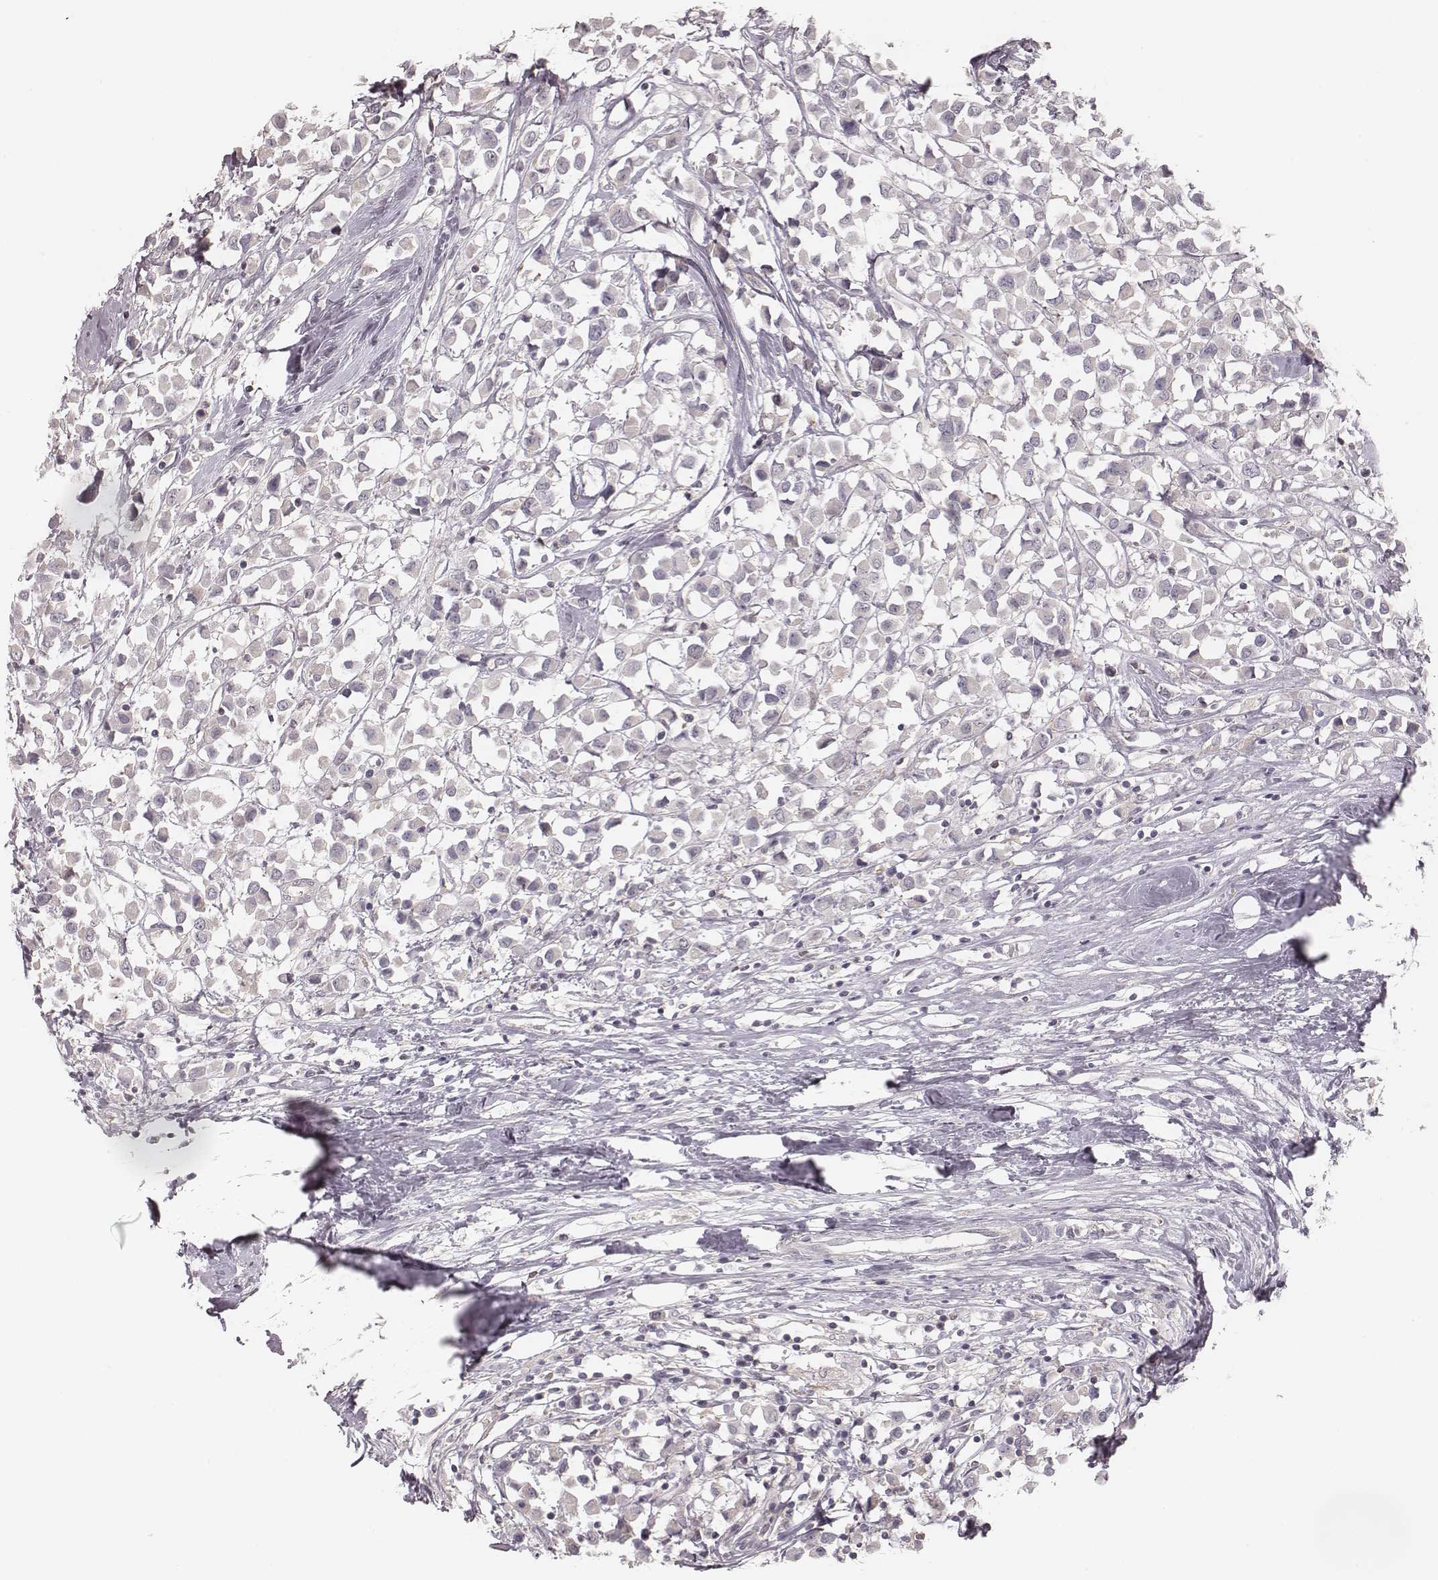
{"staining": {"intensity": "negative", "quantity": "none", "location": "none"}, "tissue": "breast cancer", "cell_type": "Tumor cells", "image_type": "cancer", "snomed": [{"axis": "morphology", "description": "Duct carcinoma"}, {"axis": "topography", "description": "Breast"}], "caption": "There is no significant expression in tumor cells of intraductal carcinoma (breast). Nuclei are stained in blue.", "gene": "TDRD5", "patient": {"sex": "female", "age": 61}}